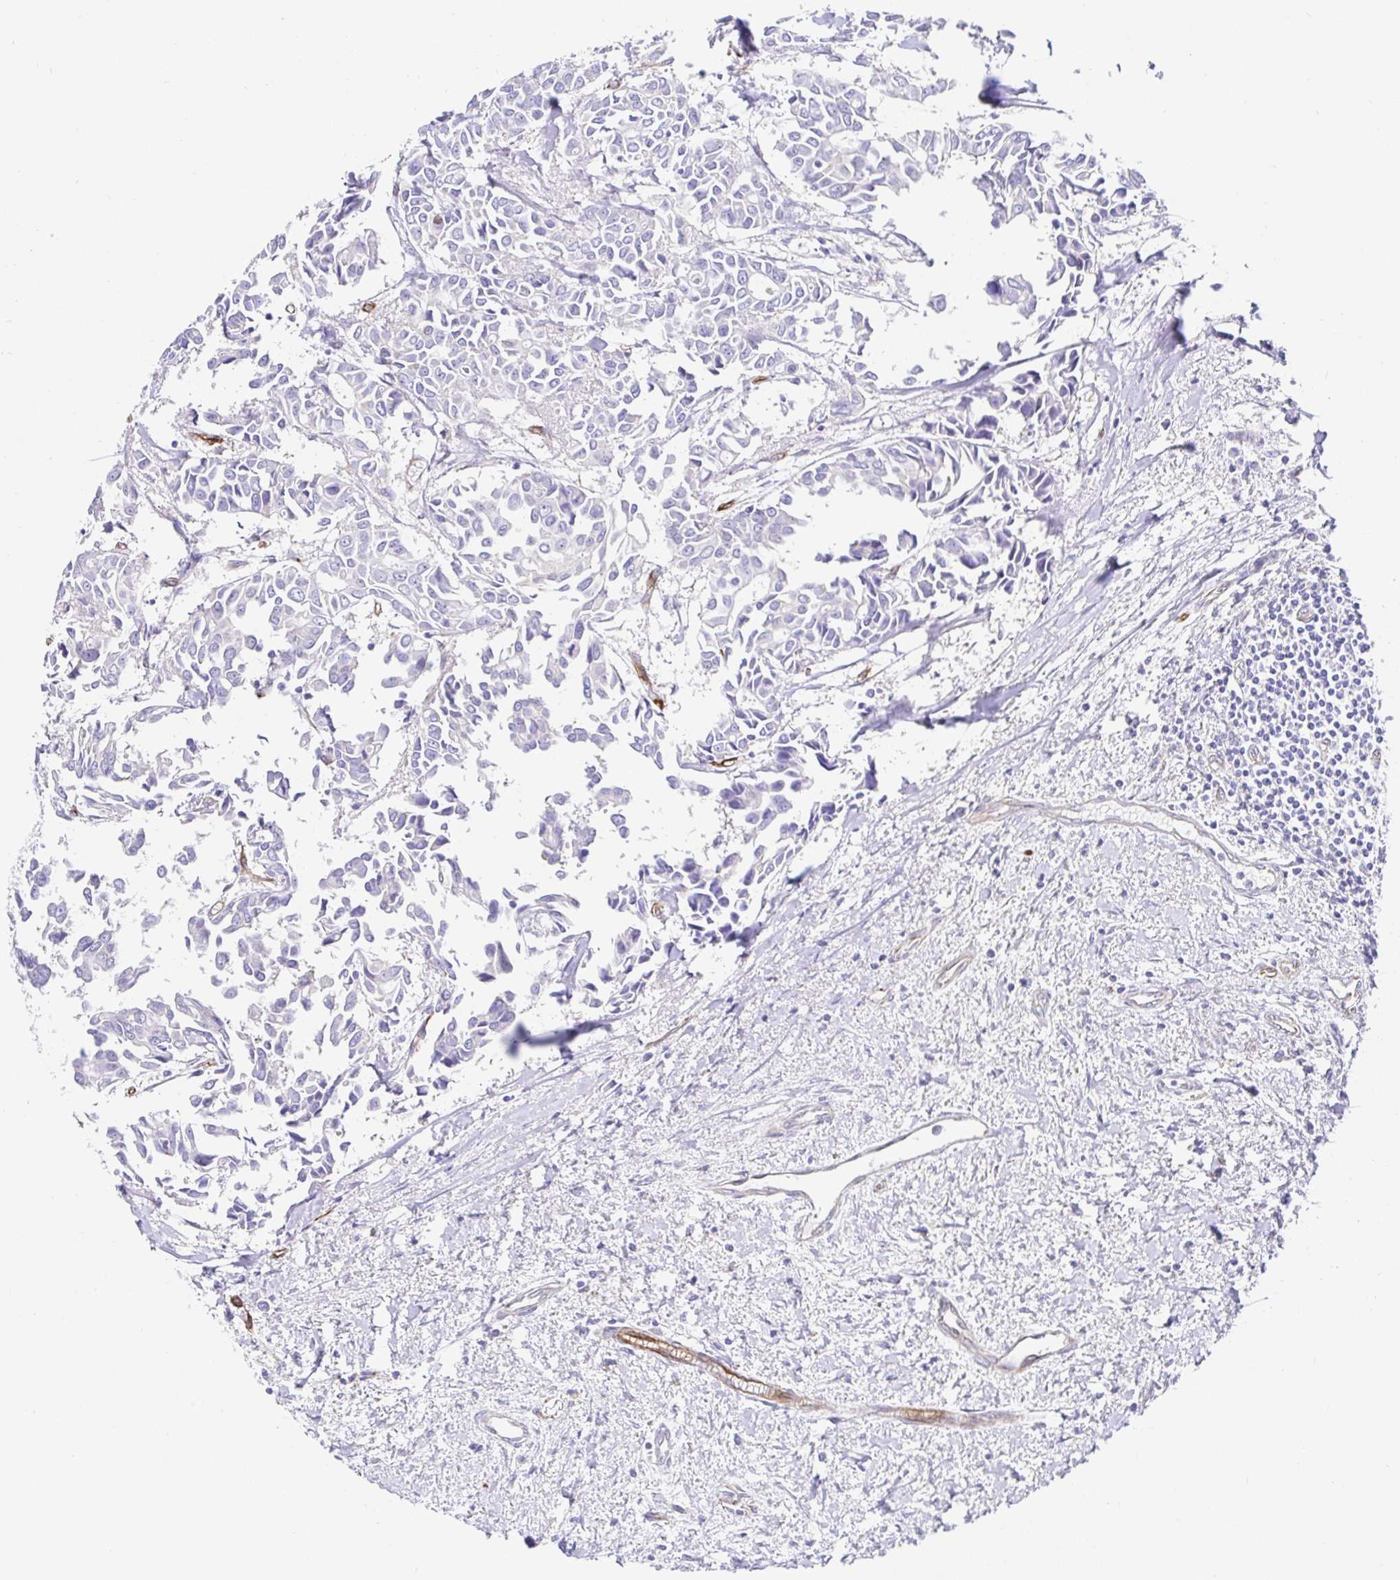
{"staining": {"intensity": "negative", "quantity": "none", "location": "none"}, "tissue": "breast cancer", "cell_type": "Tumor cells", "image_type": "cancer", "snomed": [{"axis": "morphology", "description": "Duct carcinoma"}, {"axis": "topography", "description": "Breast"}], "caption": "Histopathology image shows no significant protein staining in tumor cells of breast intraductal carcinoma. Brightfield microscopy of immunohistochemistry stained with DAB (brown) and hematoxylin (blue), captured at high magnification.", "gene": "DOCK1", "patient": {"sex": "female", "age": 54}}